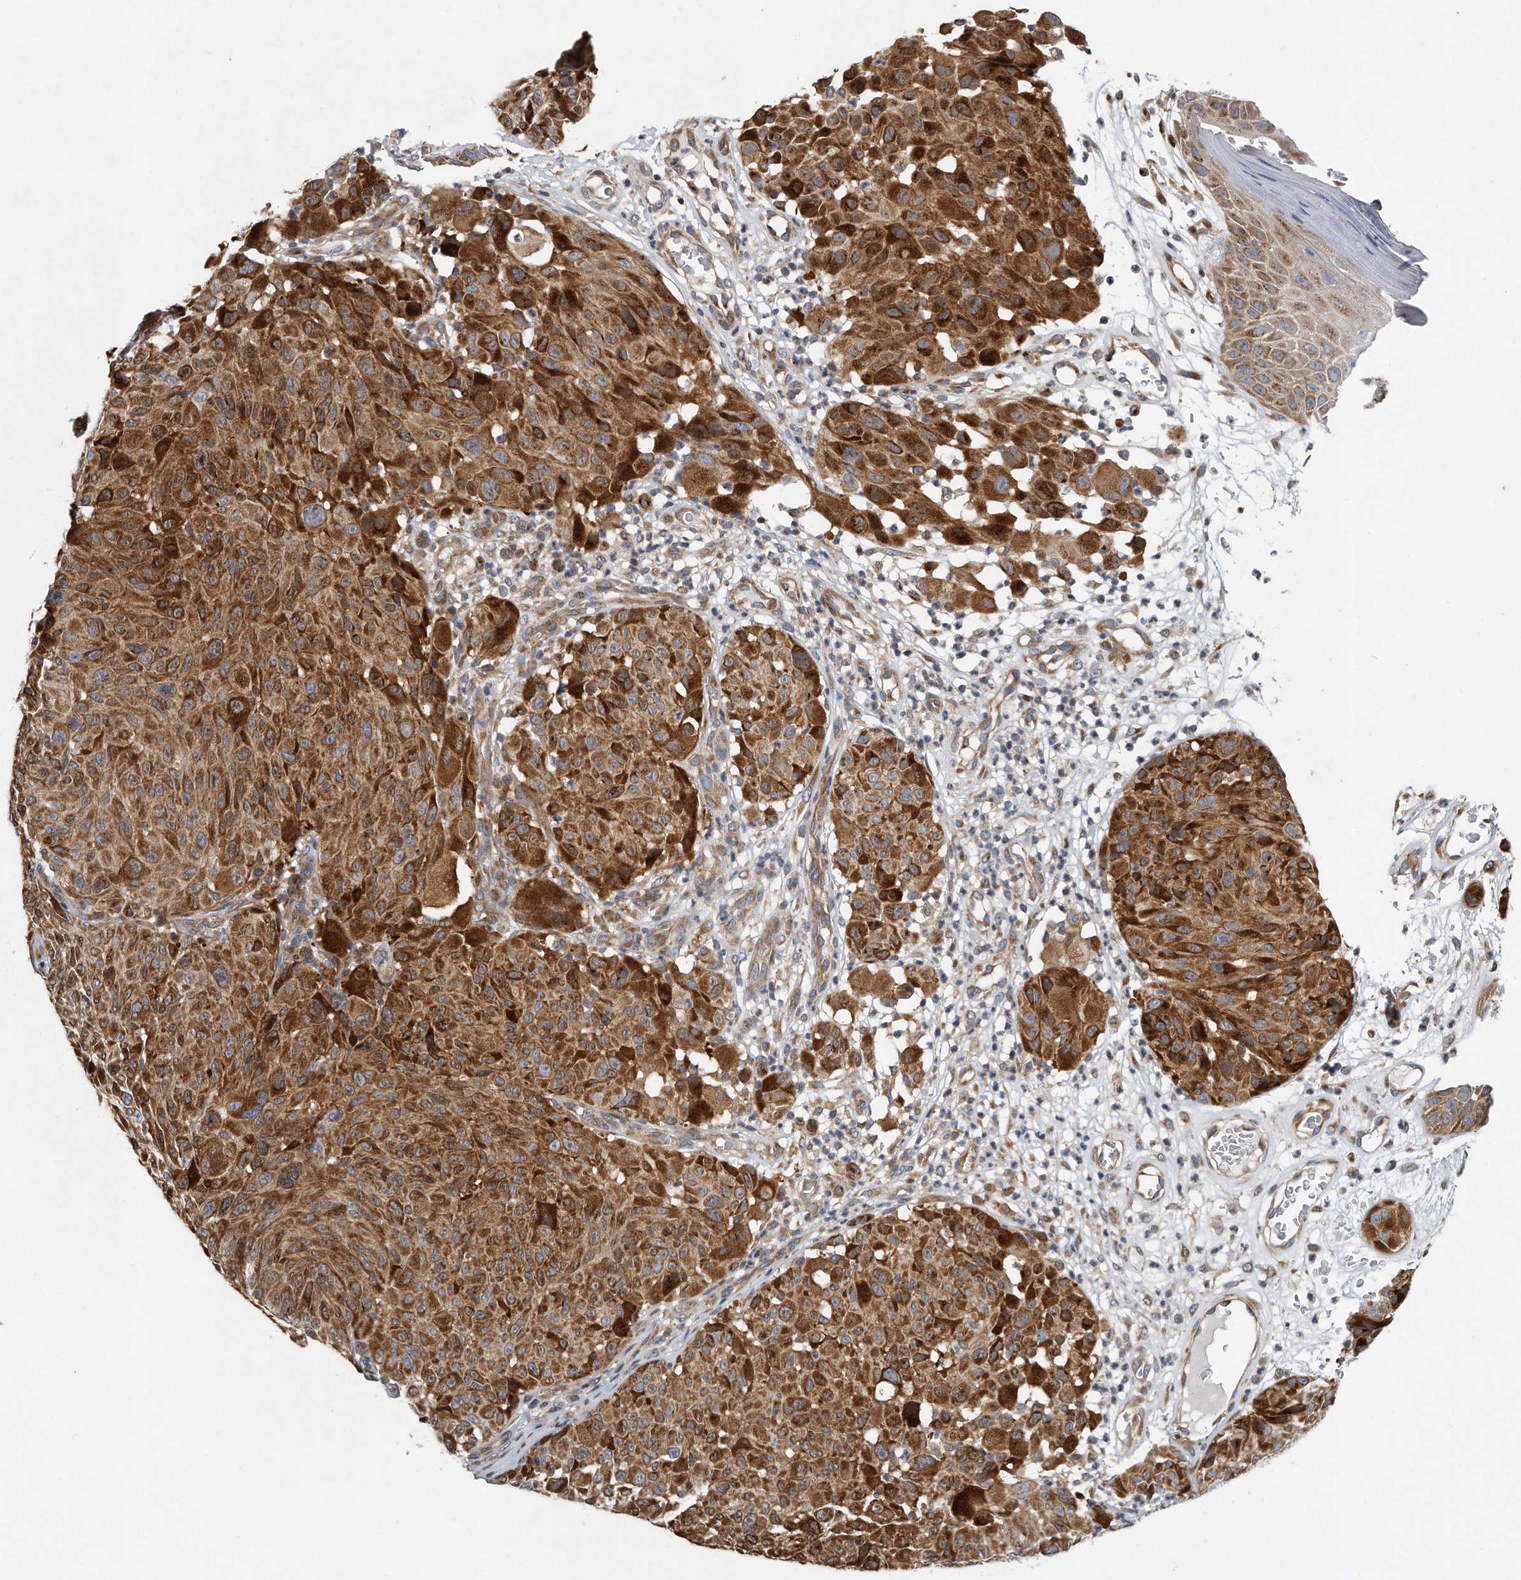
{"staining": {"intensity": "moderate", "quantity": ">75%", "location": "cytoplasmic/membranous"}, "tissue": "melanoma", "cell_type": "Tumor cells", "image_type": "cancer", "snomed": [{"axis": "morphology", "description": "Malignant melanoma, NOS"}, {"axis": "topography", "description": "Skin"}], "caption": "Human malignant melanoma stained with a protein marker exhibits moderate staining in tumor cells.", "gene": "PCDH8", "patient": {"sex": "male", "age": 83}}